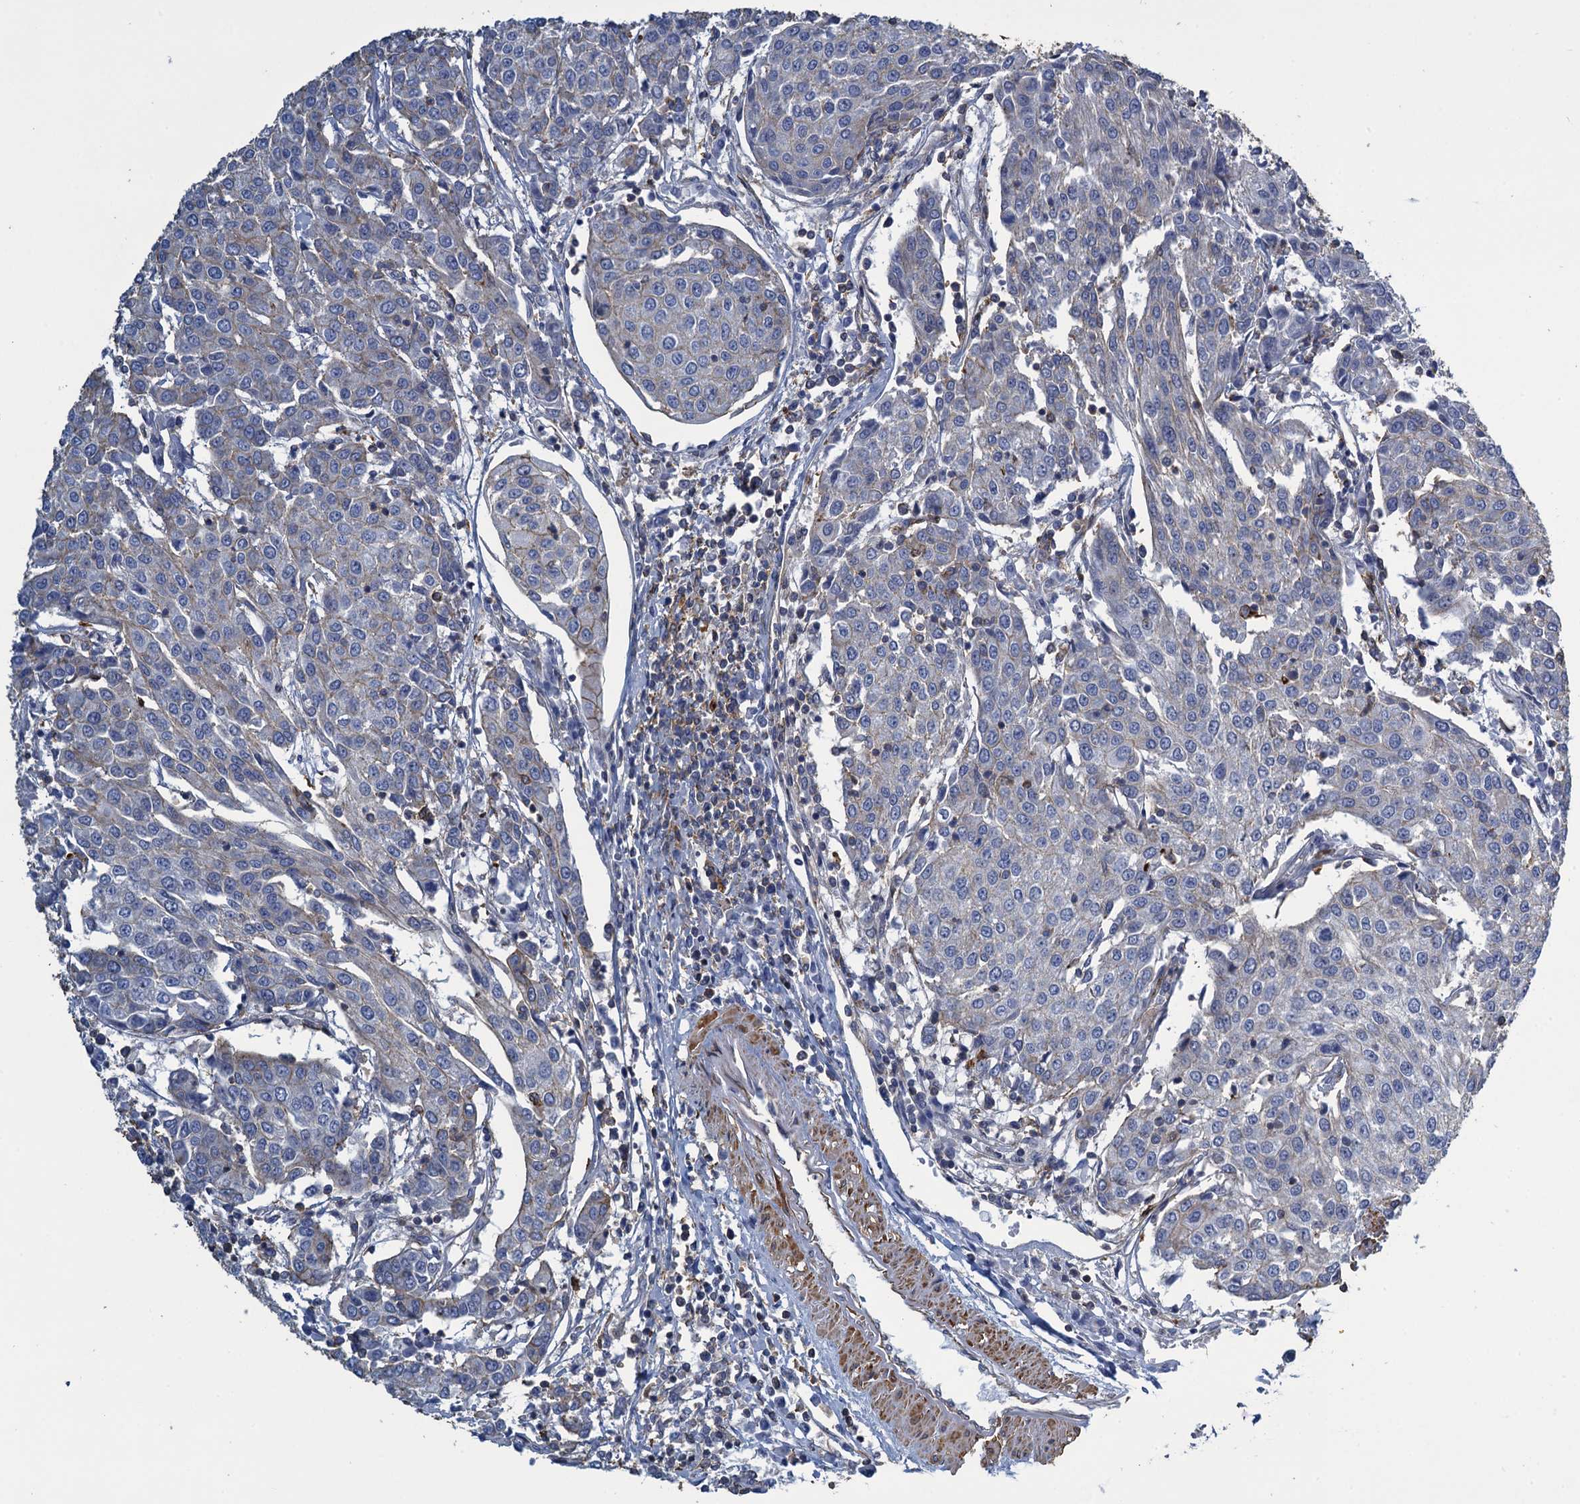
{"staining": {"intensity": "negative", "quantity": "none", "location": "none"}, "tissue": "urothelial cancer", "cell_type": "Tumor cells", "image_type": "cancer", "snomed": [{"axis": "morphology", "description": "Urothelial carcinoma, High grade"}, {"axis": "topography", "description": "Urinary bladder"}], "caption": "Immunohistochemistry of high-grade urothelial carcinoma exhibits no positivity in tumor cells. (DAB (3,3'-diaminobenzidine) immunohistochemistry visualized using brightfield microscopy, high magnification).", "gene": "PROSER2", "patient": {"sex": "female", "age": 85}}